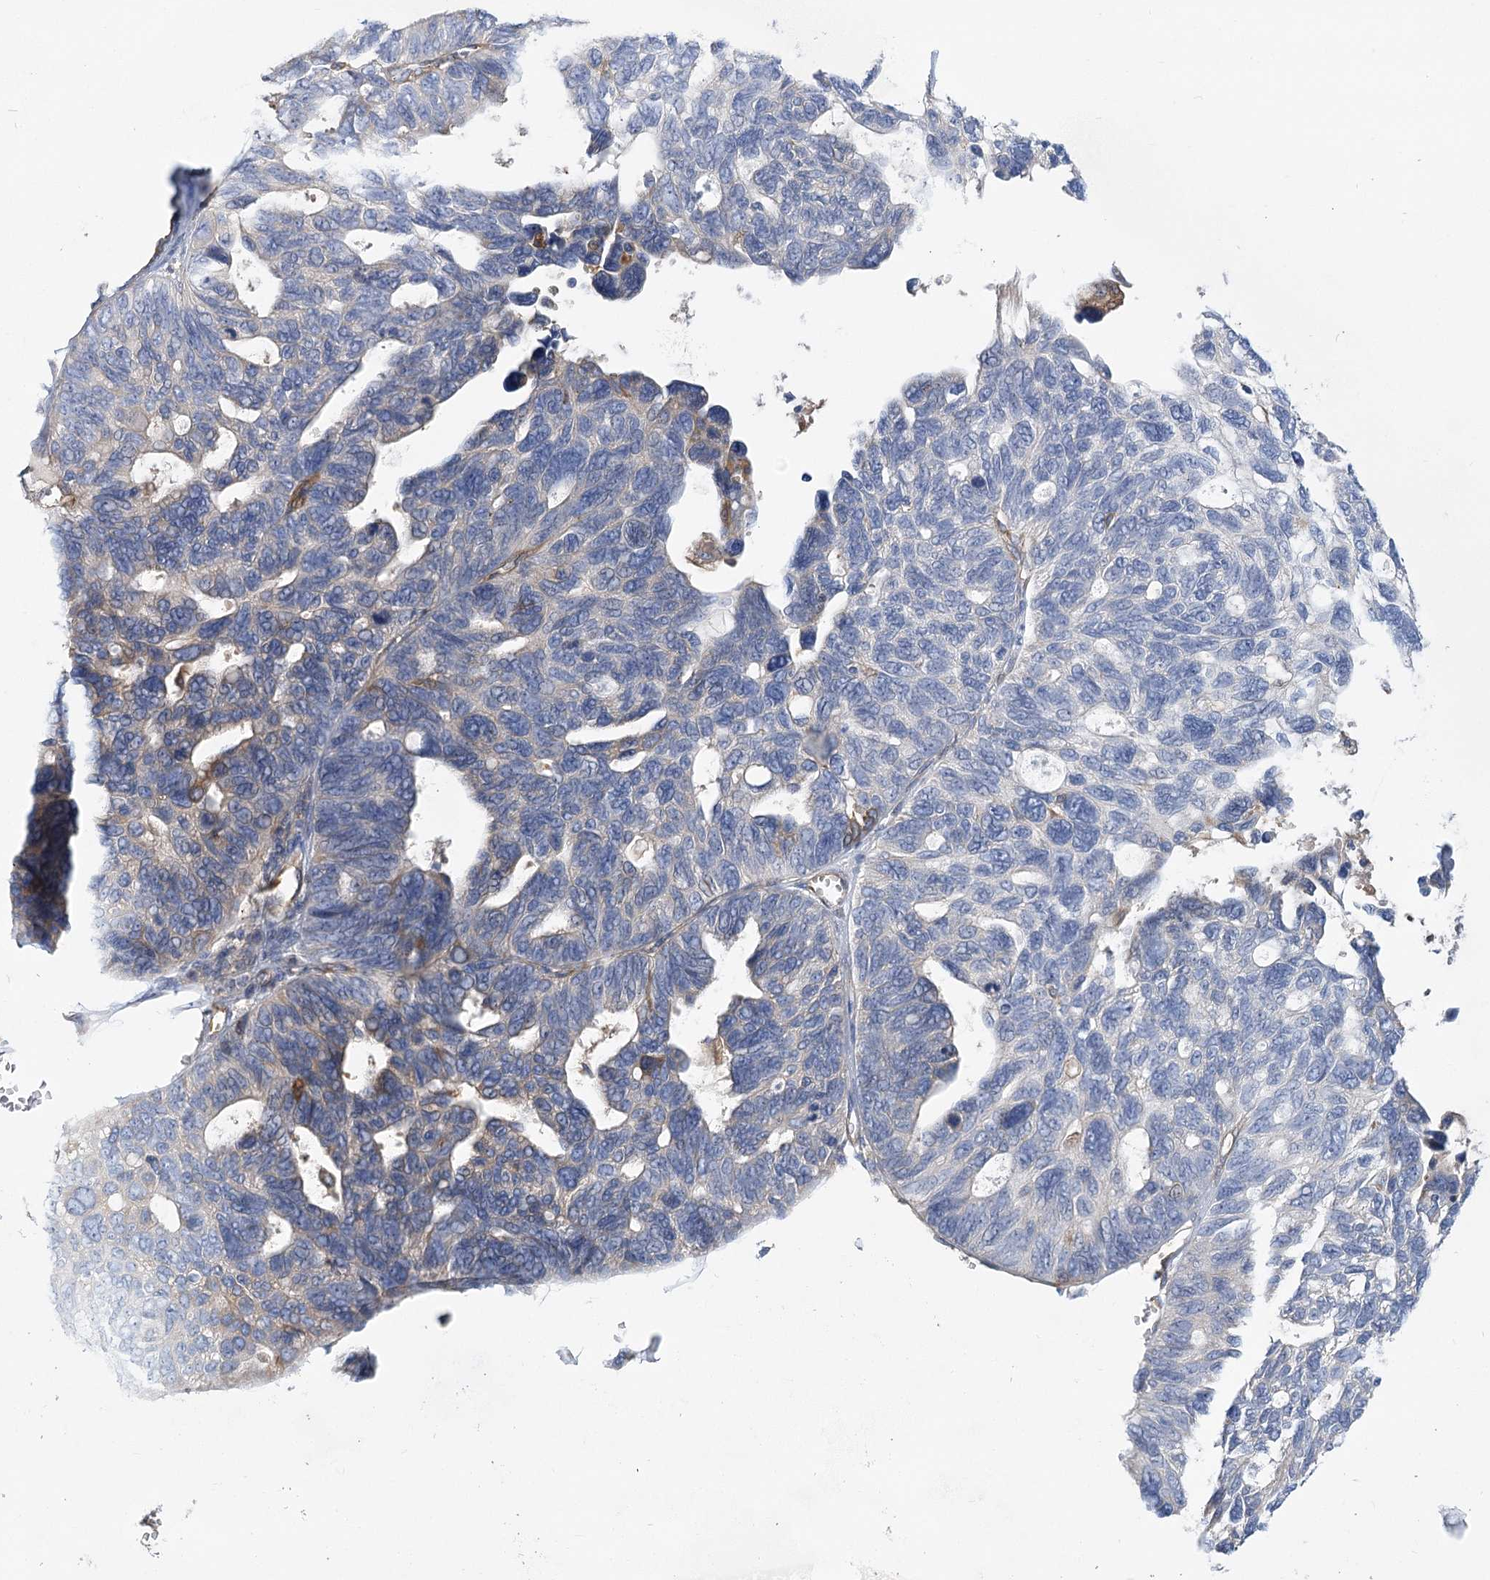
{"staining": {"intensity": "weak", "quantity": "<25%", "location": "cytoplasmic/membranous"}, "tissue": "ovarian cancer", "cell_type": "Tumor cells", "image_type": "cancer", "snomed": [{"axis": "morphology", "description": "Cystadenocarcinoma, serous, NOS"}, {"axis": "topography", "description": "Ovary"}], "caption": "This is an immunohistochemistry photomicrograph of ovarian serous cystadenocarcinoma. There is no positivity in tumor cells.", "gene": "GUSB", "patient": {"sex": "female", "age": 79}}